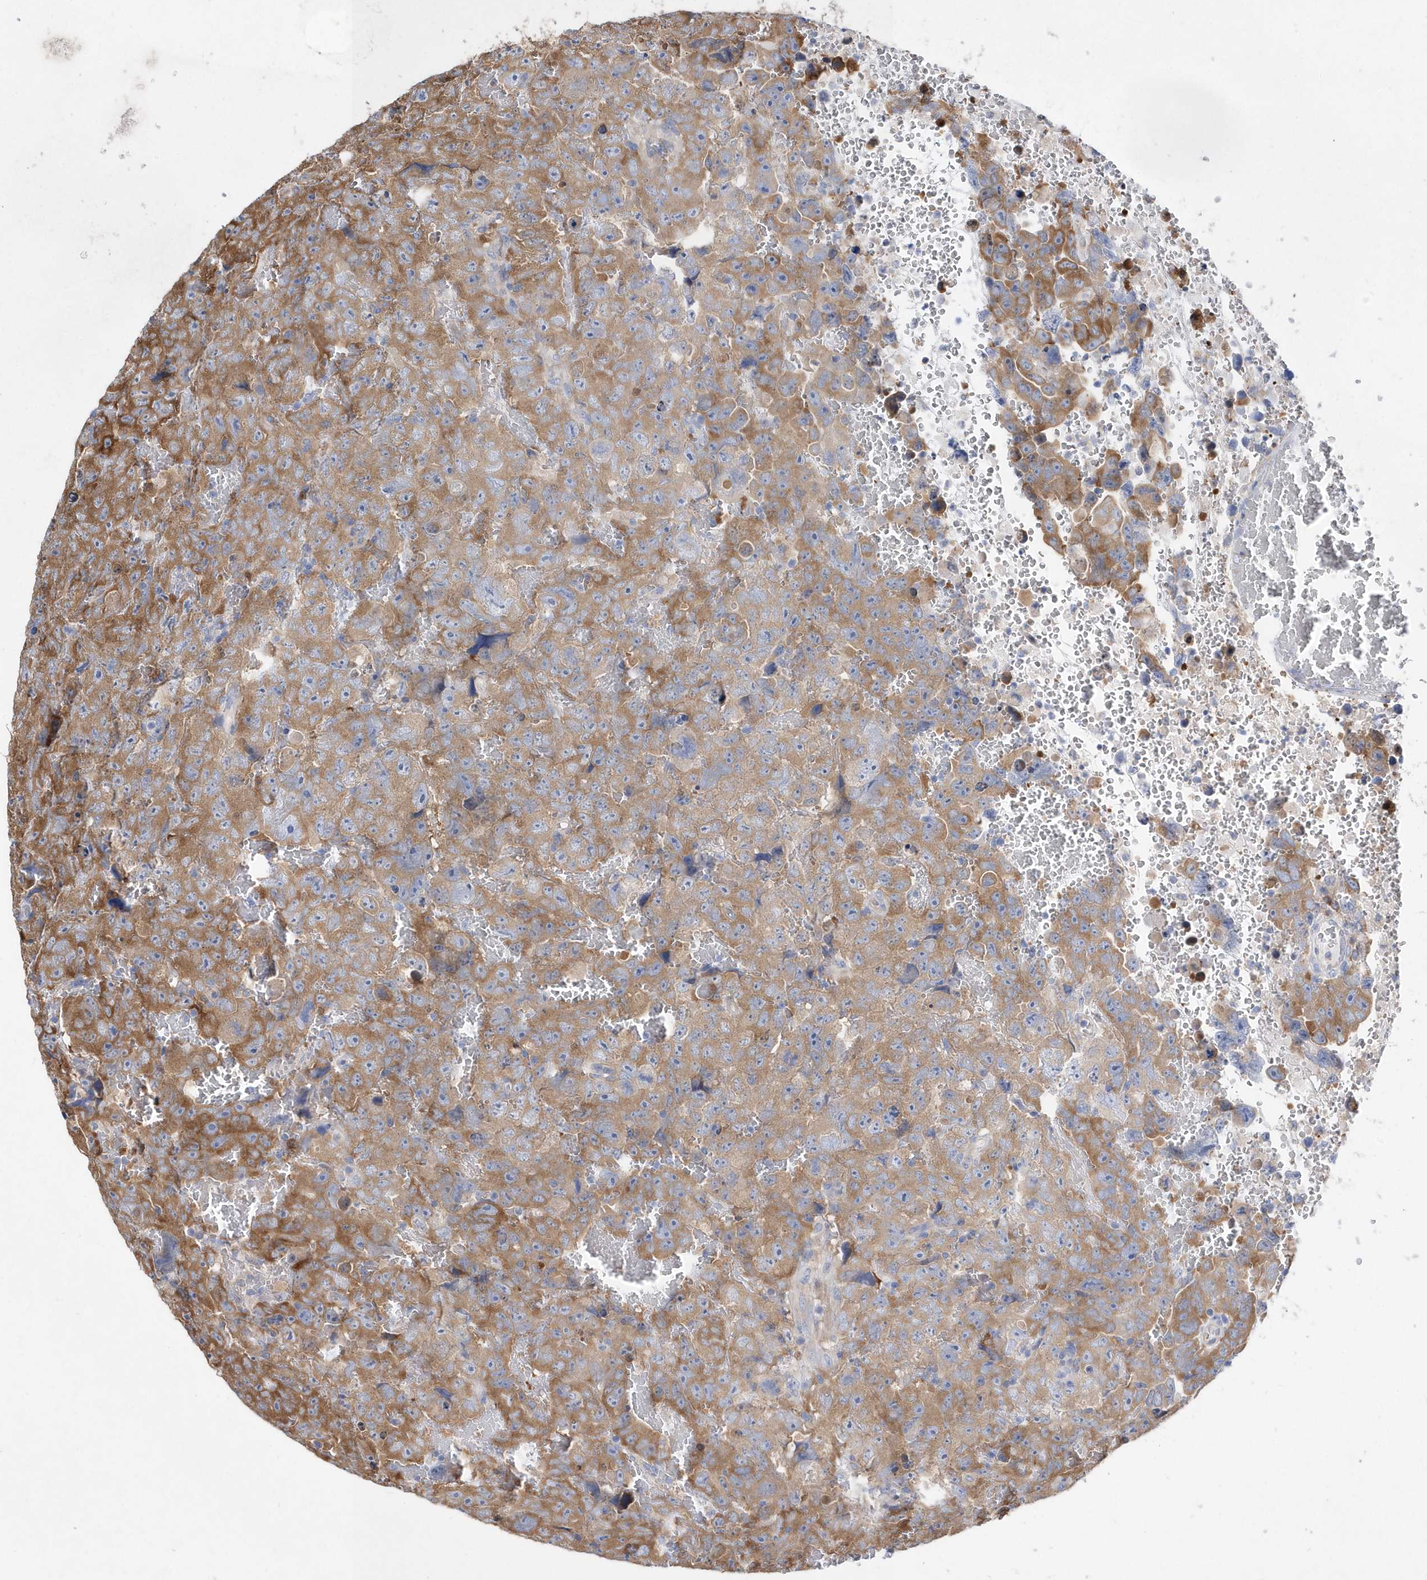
{"staining": {"intensity": "moderate", "quantity": ">75%", "location": "cytoplasmic/membranous"}, "tissue": "testis cancer", "cell_type": "Tumor cells", "image_type": "cancer", "snomed": [{"axis": "morphology", "description": "Carcinoma, Embryonal, NOS"}, {"axis": "topography", "description": "Testis"}], "caption": "Brown immunohistochemical staining in human testis cancer (embryonal carcinoma) exhibits moderate cytoplasmic/membranous staining in approximately >75% of tumor cells.", "gene": "JKAMP", "patient": {"sex": "male", "age": 45}}